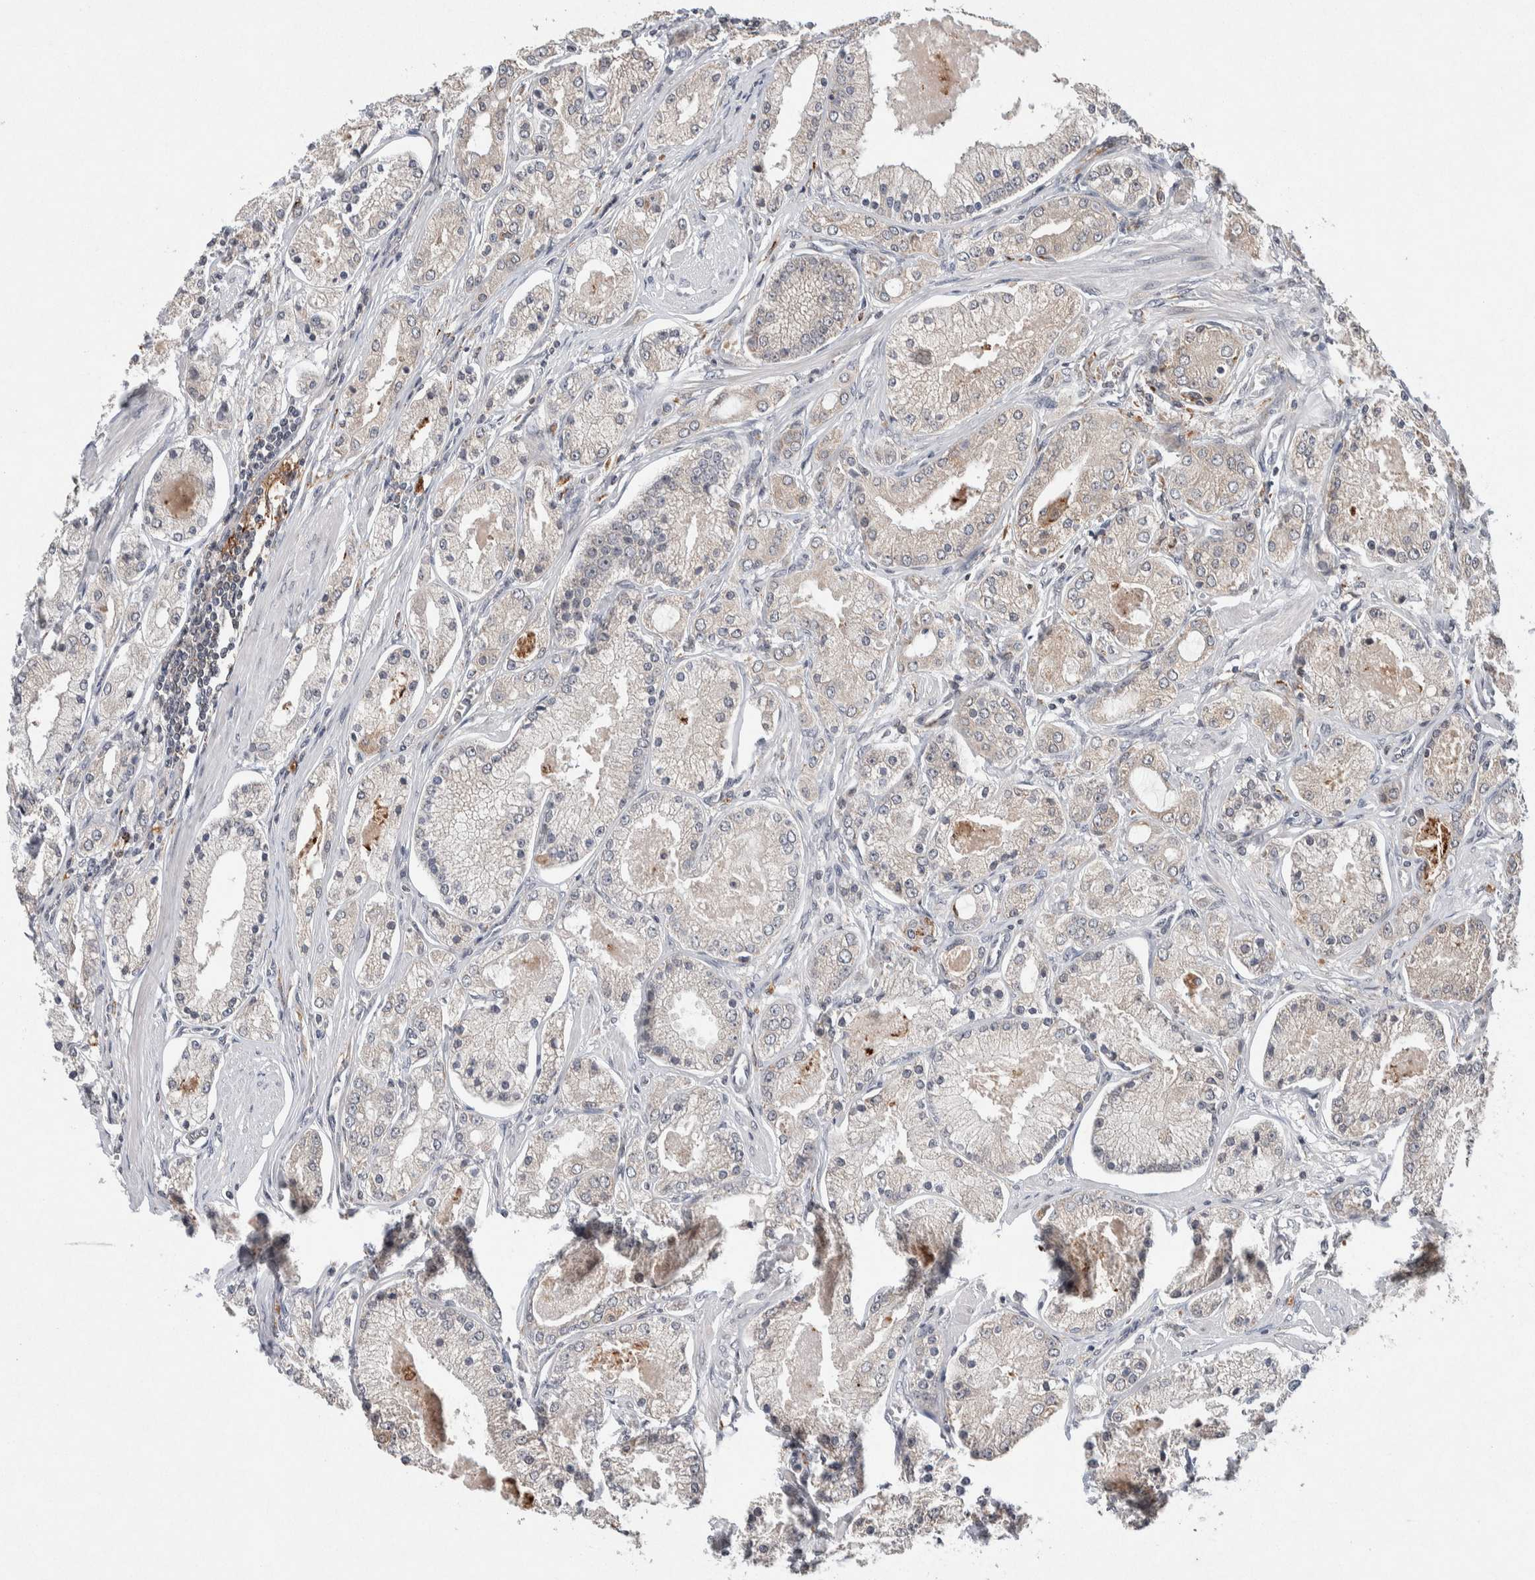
{"staining": {"intensity": "negative", "quantity": "none", "location": "none"}, "tissue": "prostate cancer", "cell_type": "Tumor cells", "image_type": "cancer", "snomed": [{"axis": "morphology", "description": "Adenocarcinoma, High grade"}, {"axis": "topography", "description": "Prostate"}], "caption": "This is an immunohistochemistry histopathology image of human prostate cancer (adenocarcinoma (high-grade)). There is no expression in tumor cells.", "gene": "KCNK1", "patient": {"sex": "male", "age": 66}}